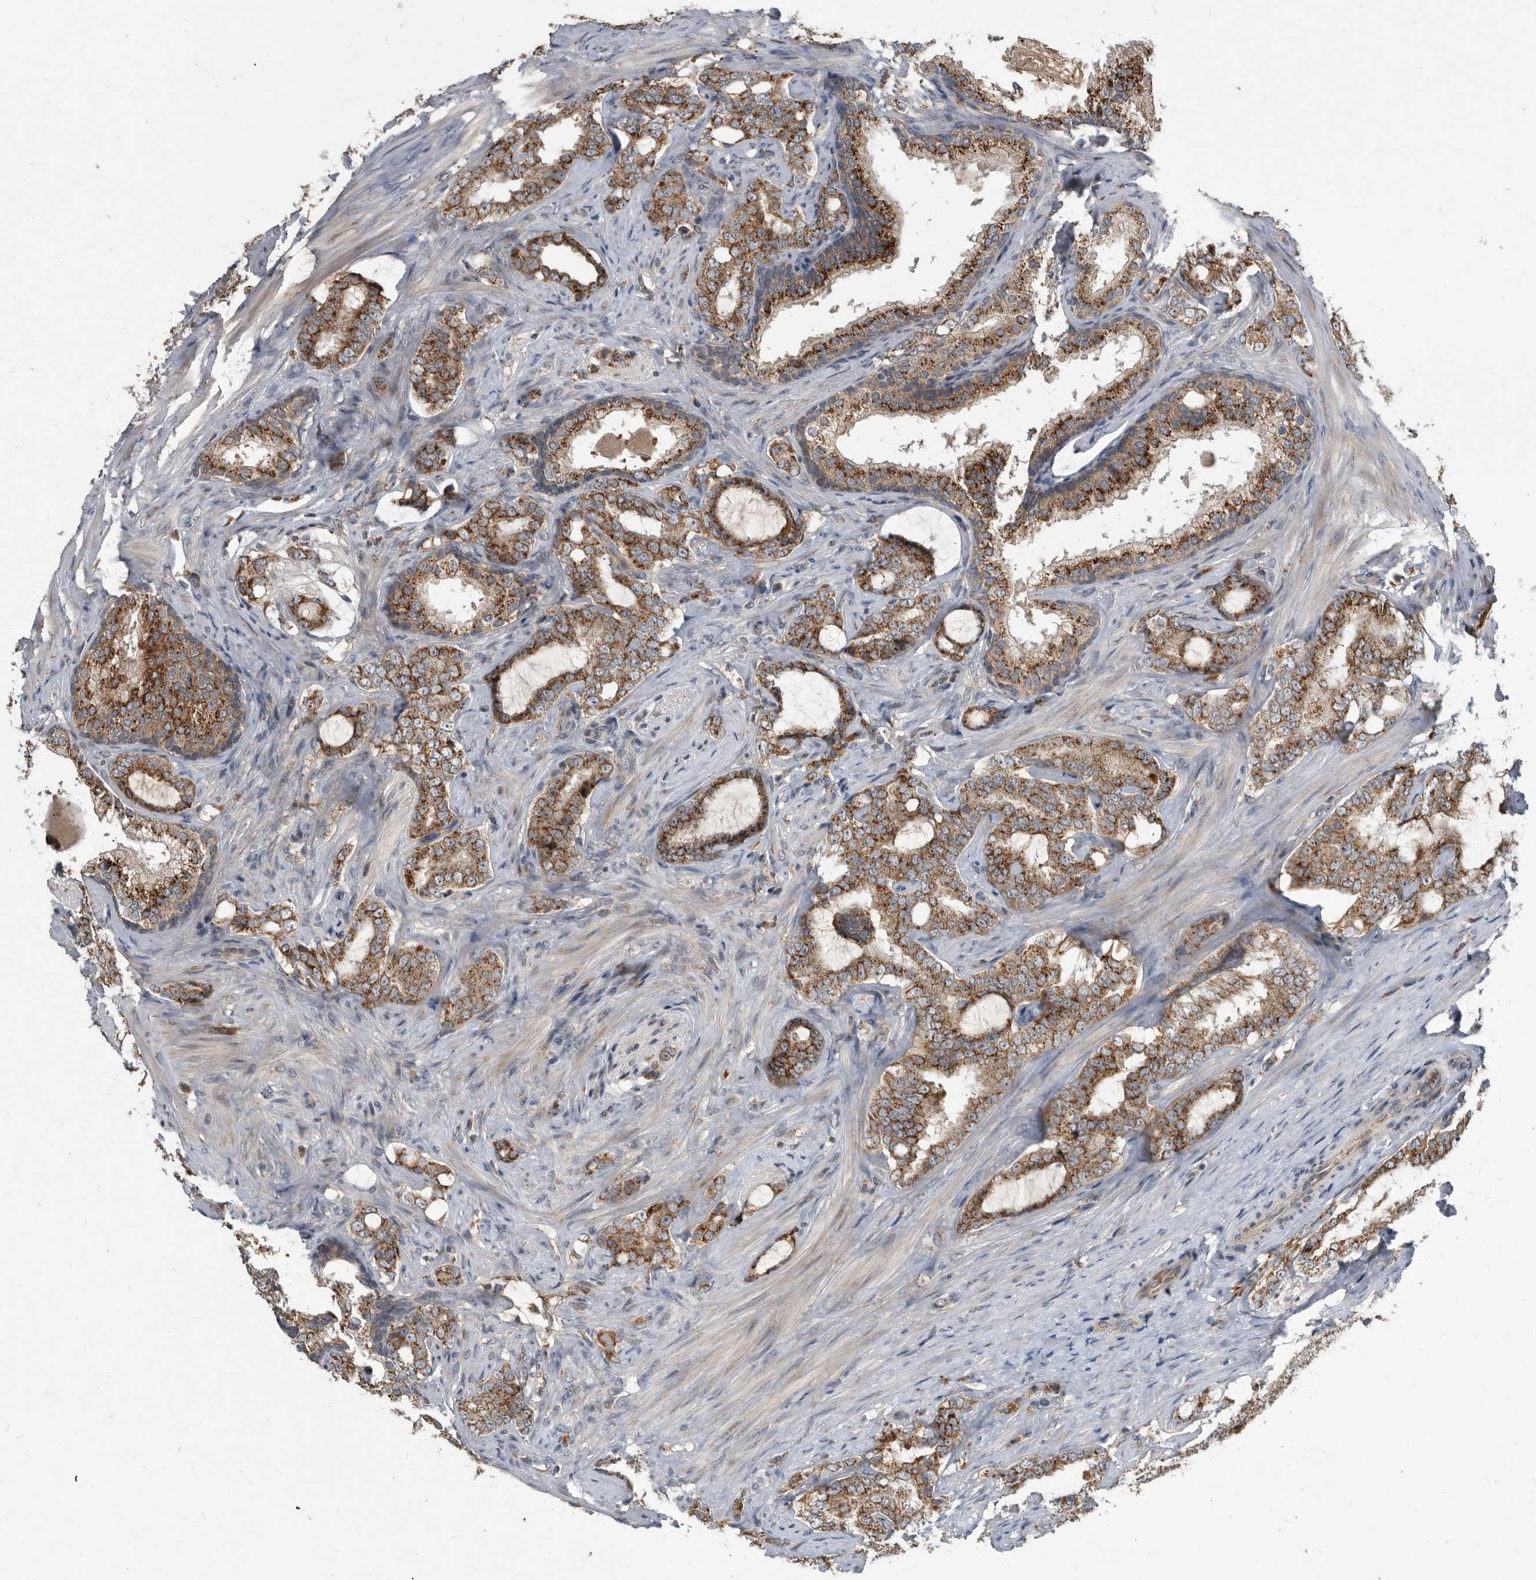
{"staining": {"intensity": "strong", "quantity": ">75%", "location": "cytoplasmic/membranous"}, "tissue": "prostate cancer", "cell_type": "Tumor cells", "image_type": "cancer", "snomed": [{"axis": "morphology", "description": "Adenocarcinoma, High grade"}, {"axis": "topography", "description": "Prostate"}], "caption": "Protein expression analysis of human prostate high-grade adenocarcinoma reveals strong cytoplasmic/membranous positivity in approximately >75% of tumor cells.", "gene": "PI15", "patient": {"sex": "male", "age": 64}}